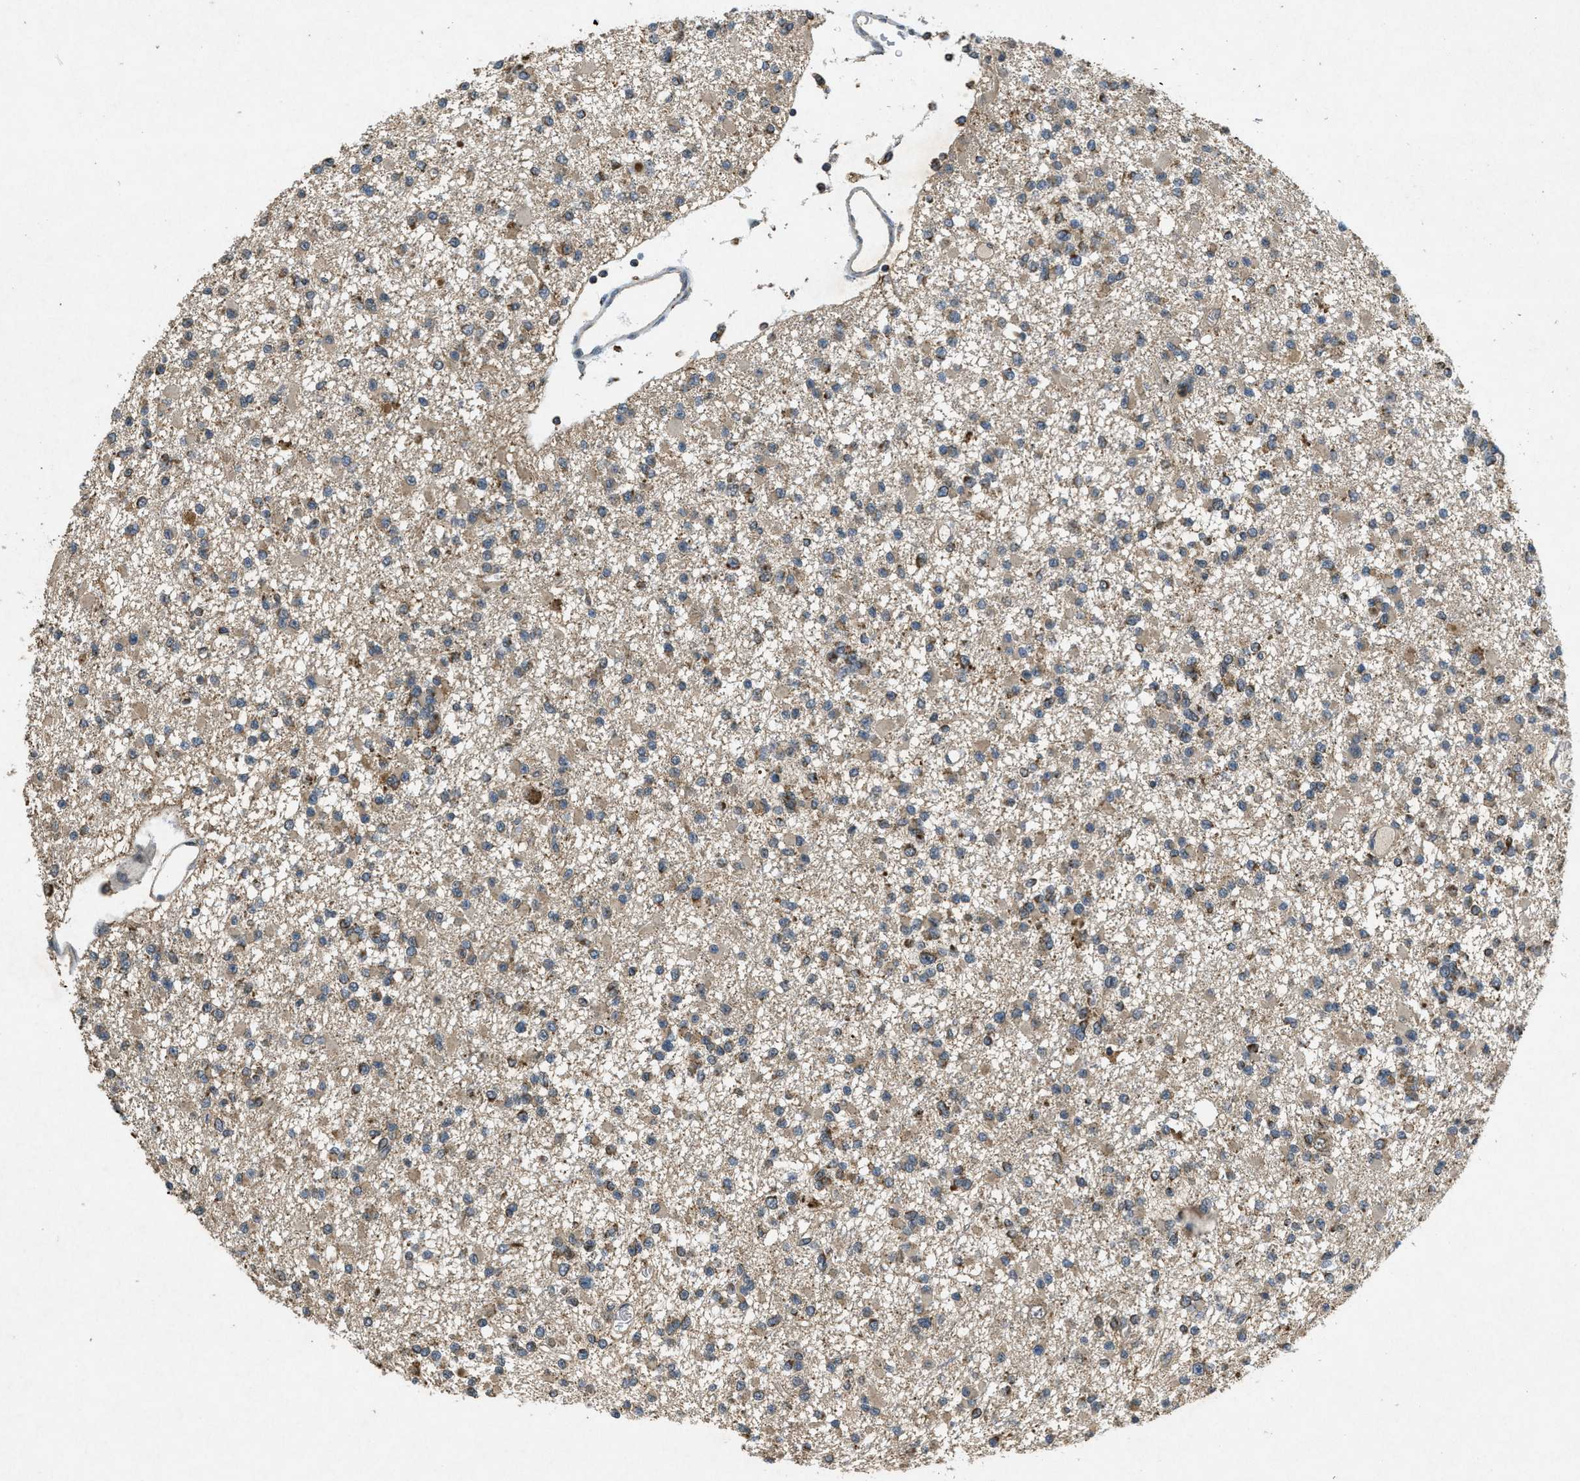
{"staining": {"intensity": "moderate", "quantity": ">75%", "location": "cytoplasmic/membranous"}, "tissue": "glioma", "cell_type": "Tumor cells", "image_type": "cancer", "snomed": [{"axis": "morphology", "description": "Glioma, malignant, Low grade"}, {"axis": "topography", "description": "Brain"}], "caption": "Protein expression analysis of human malignant glioma (low-grade) reveals moderate cytoplasmic/membranous staining in approximately >75% of tumor cells.", "gene": "PPP1R15A", "patient": {"sex": "female", "age": 22}}